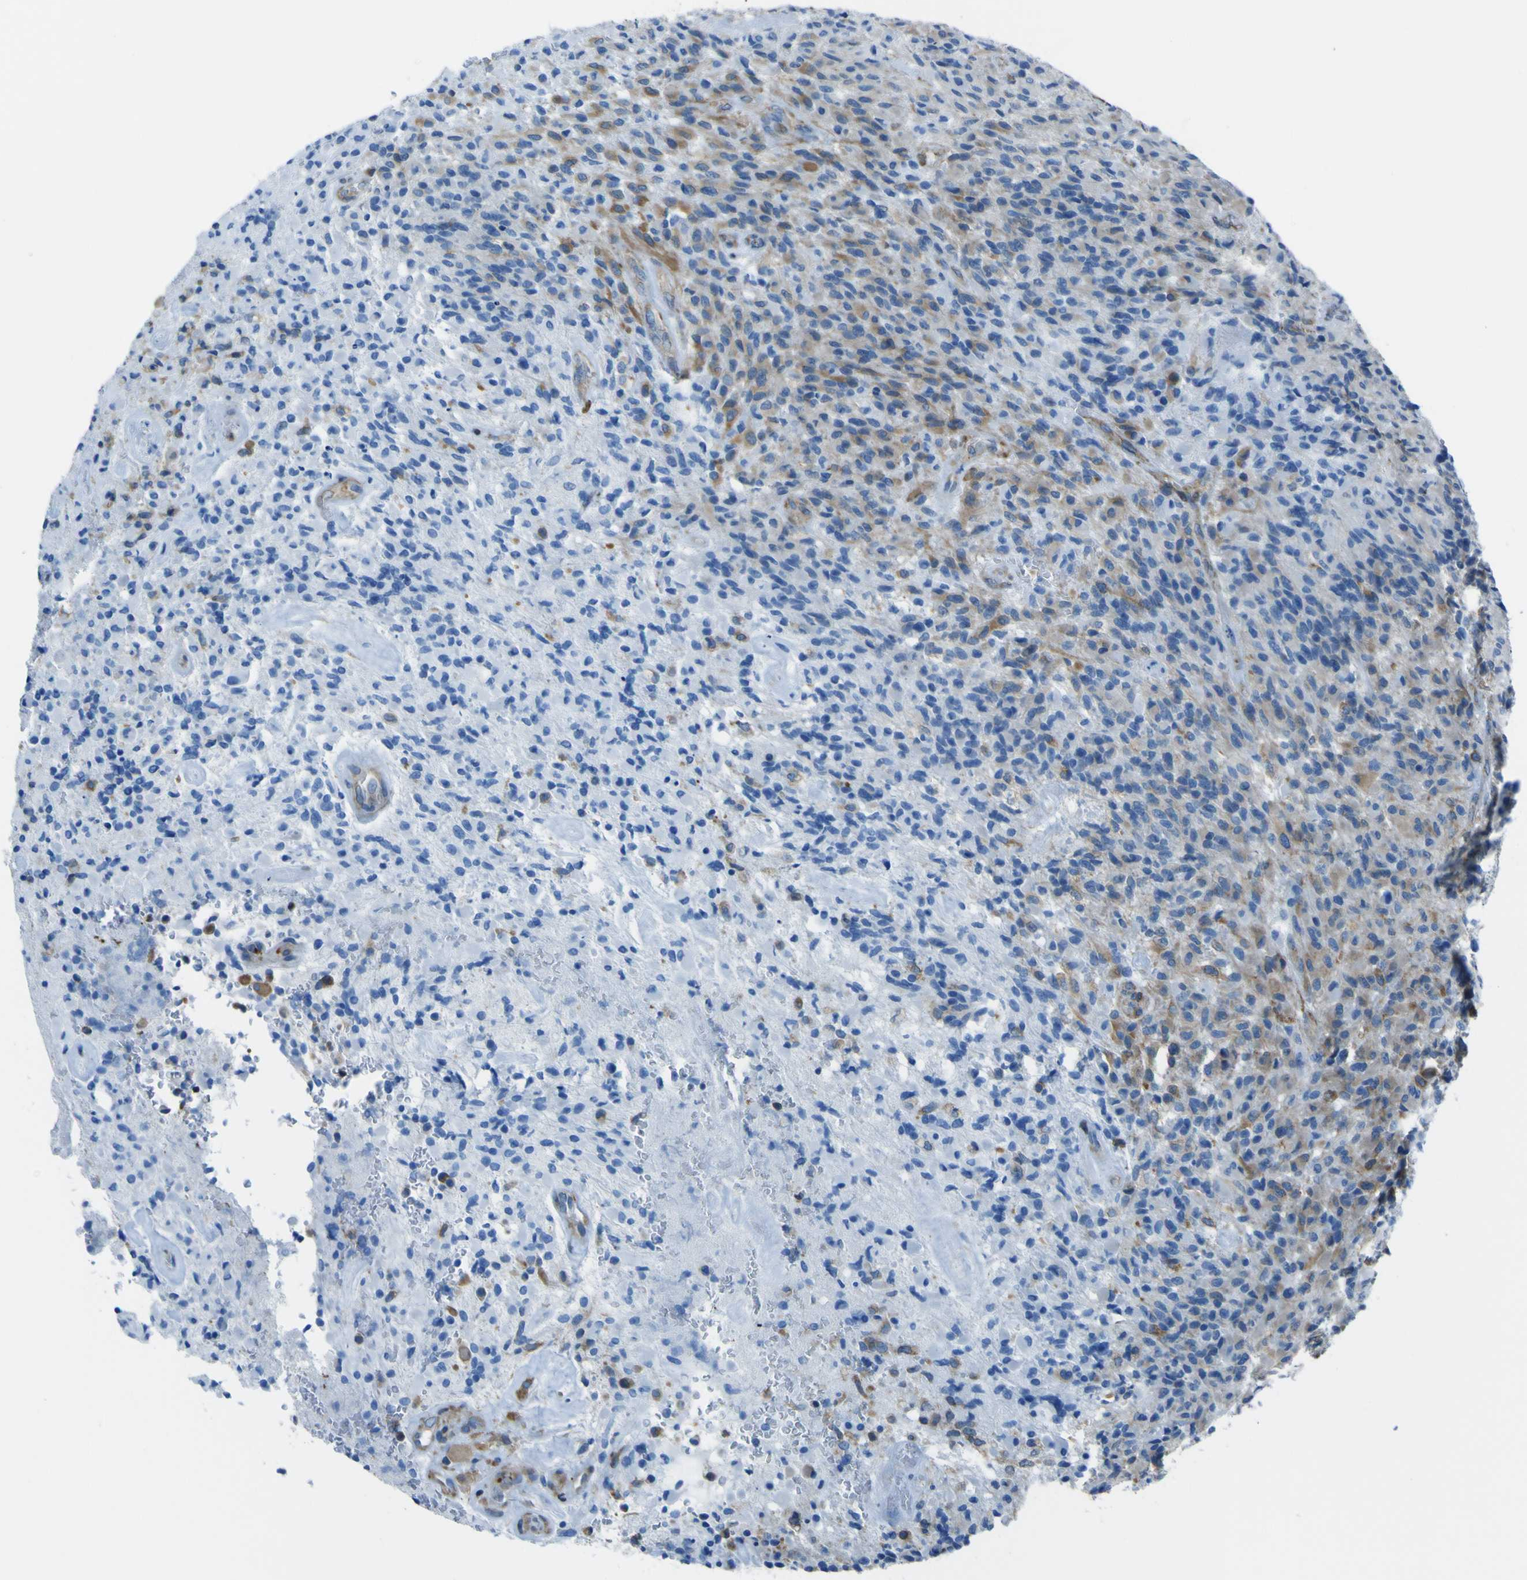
{"staining": {"intensity": "moderate", "quantity": "25%-75%", "location": "cytoplasmic/membranous"}, "tissue": "glioma", "cell_type": "Tumor cells", "image_type": "cancer", "snomed": [{"axis": "morphology", "description": "Glioma, malignant, High grade"}, {"axis": "topography", "description": "Brain"}], "caption": "Glioma stained with DAB immunohistochemistry (IHC) displays medium levels of moderate cytoplasmic/membranous positivity in about 25%-75% of tumor cells.", "gene": "STIM1", "patient": {"sex": "male", "age": 71}}